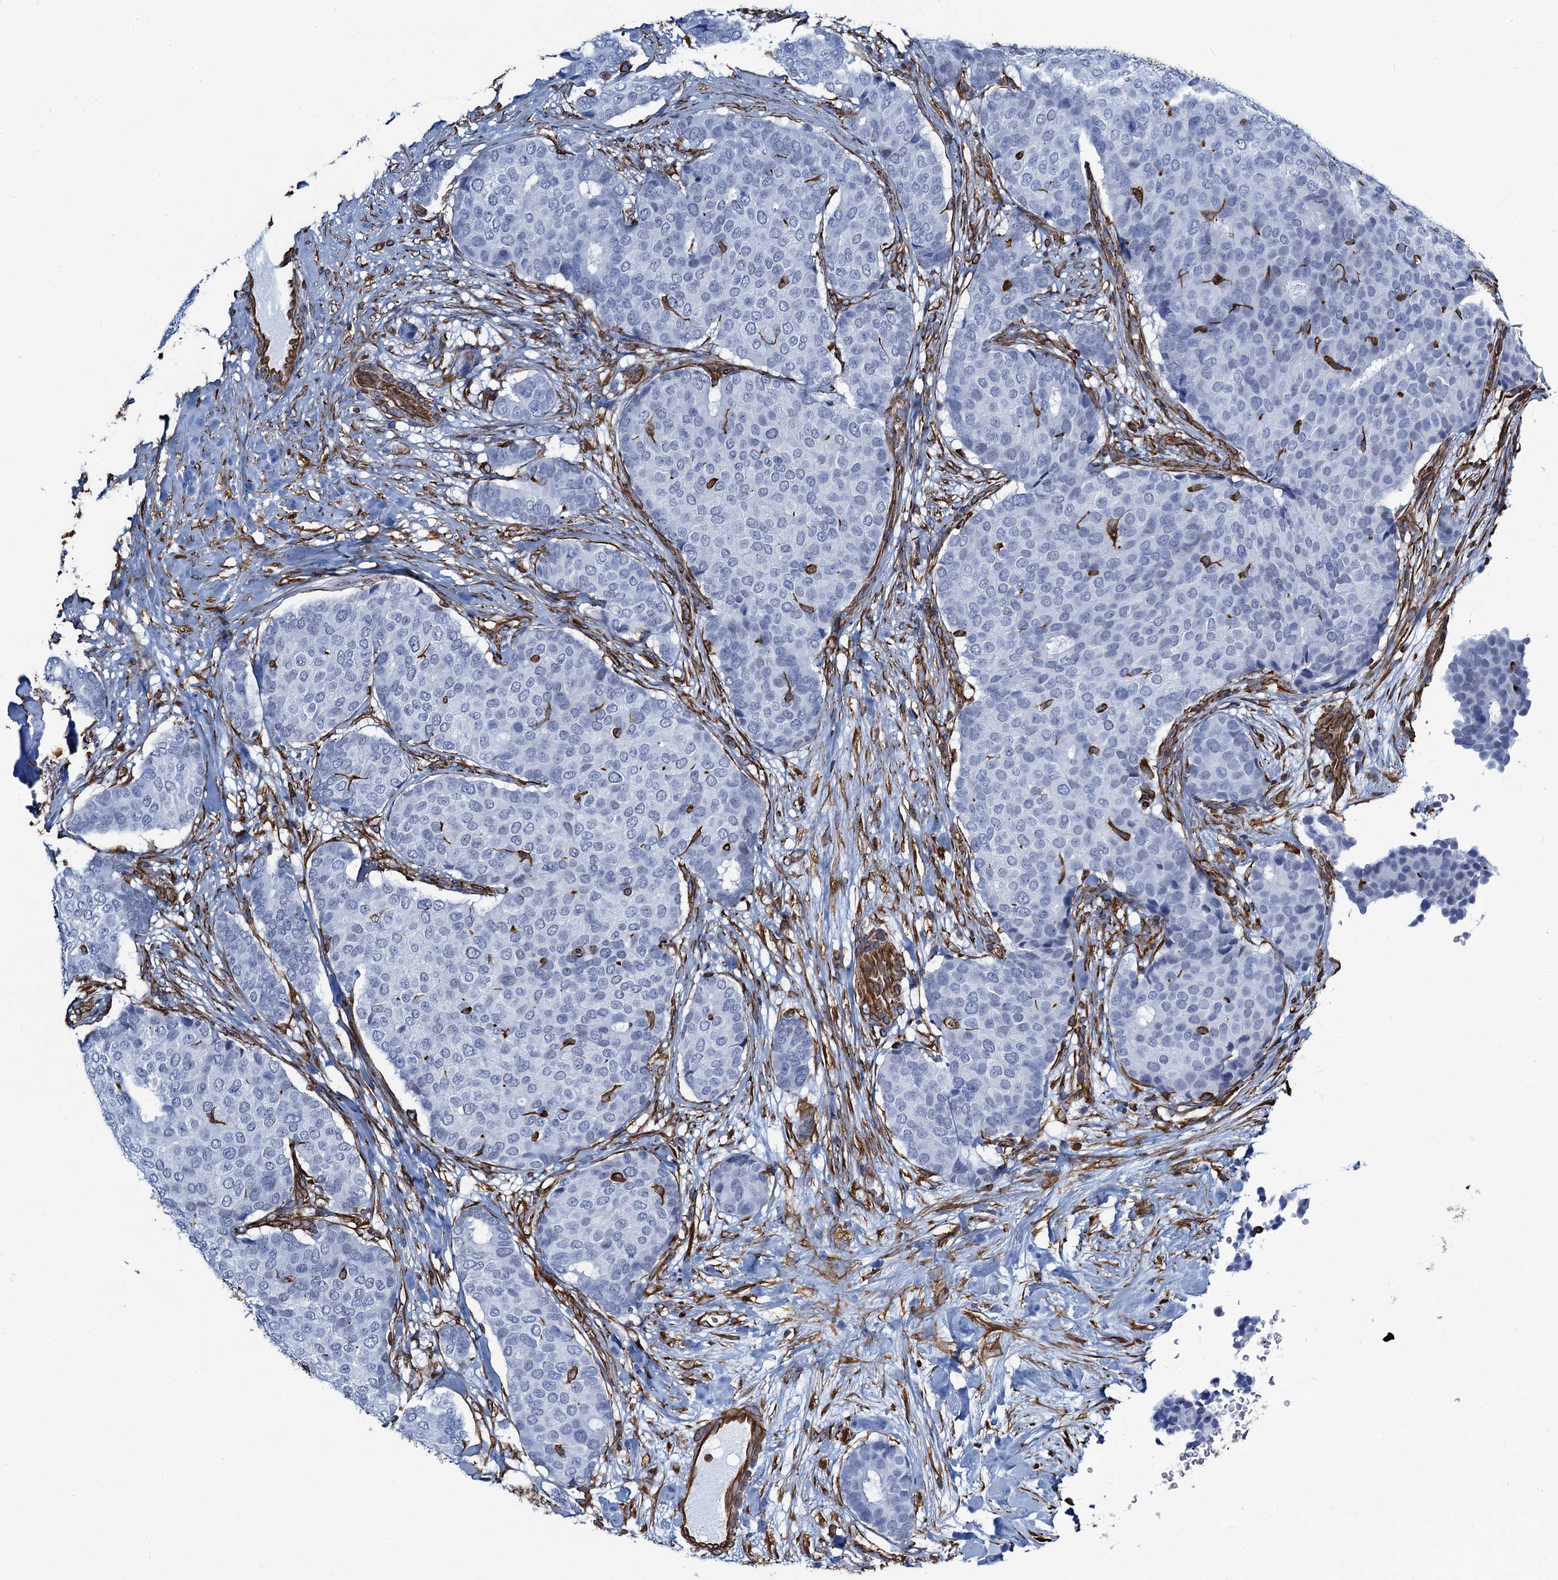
{"staining": {"intensity": "negative", "quantity": "none", "location": "none"}, "tissue": "breast cancer", "cell_type": "Tumor cells", "image_type": "cancer", "snomed": [{"axis": "morphology", "description": "Duct carcinoma"}, {"axis": "topography", "description": "Breast"}], "caption": "Infiltrating ductal carcinoma (breast) stained for a protein using IHC exhibits no expression tumor cells.", "gene": "PGM2", "patient": {"sex": "female", "age": 75}}